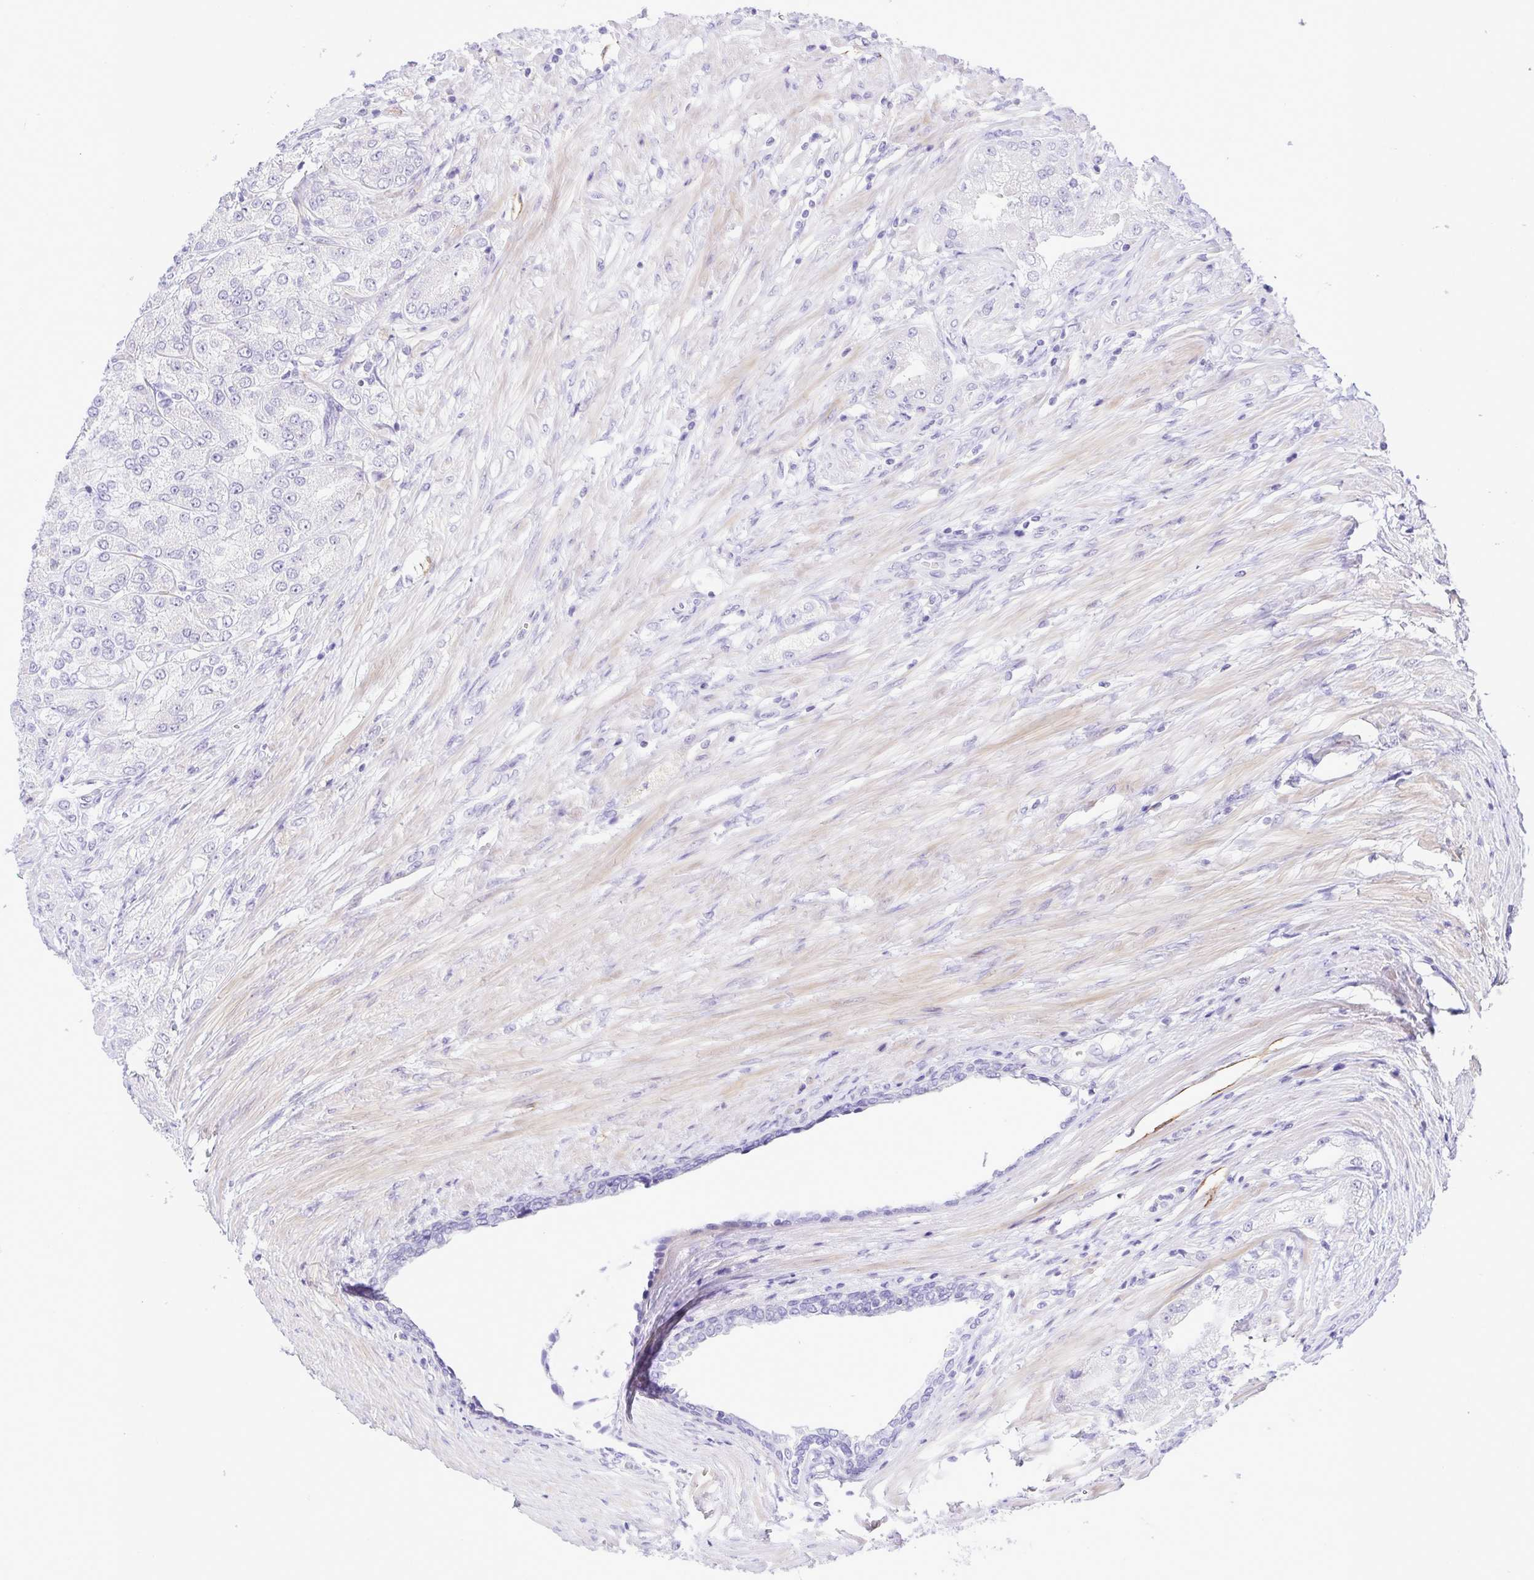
{"staining": {"intensity": "negative", "quantity": "none", "location": "none"}, "tissue": "prostate cancer", "cell_type": "Tumor cells", "image_type": "cancer", "snomed": [{"axis": "morphology", "description": "Adenocarcinoma, High grade"}, {"axis": "topography", "description": "Prostate"}], "caption": "IHC of human prostate cancer (high-grade adenocarcinoma) displays no expression in tumor cells.", "gene": "GPR182", "patient": {"sex": "male", "age": 61}}